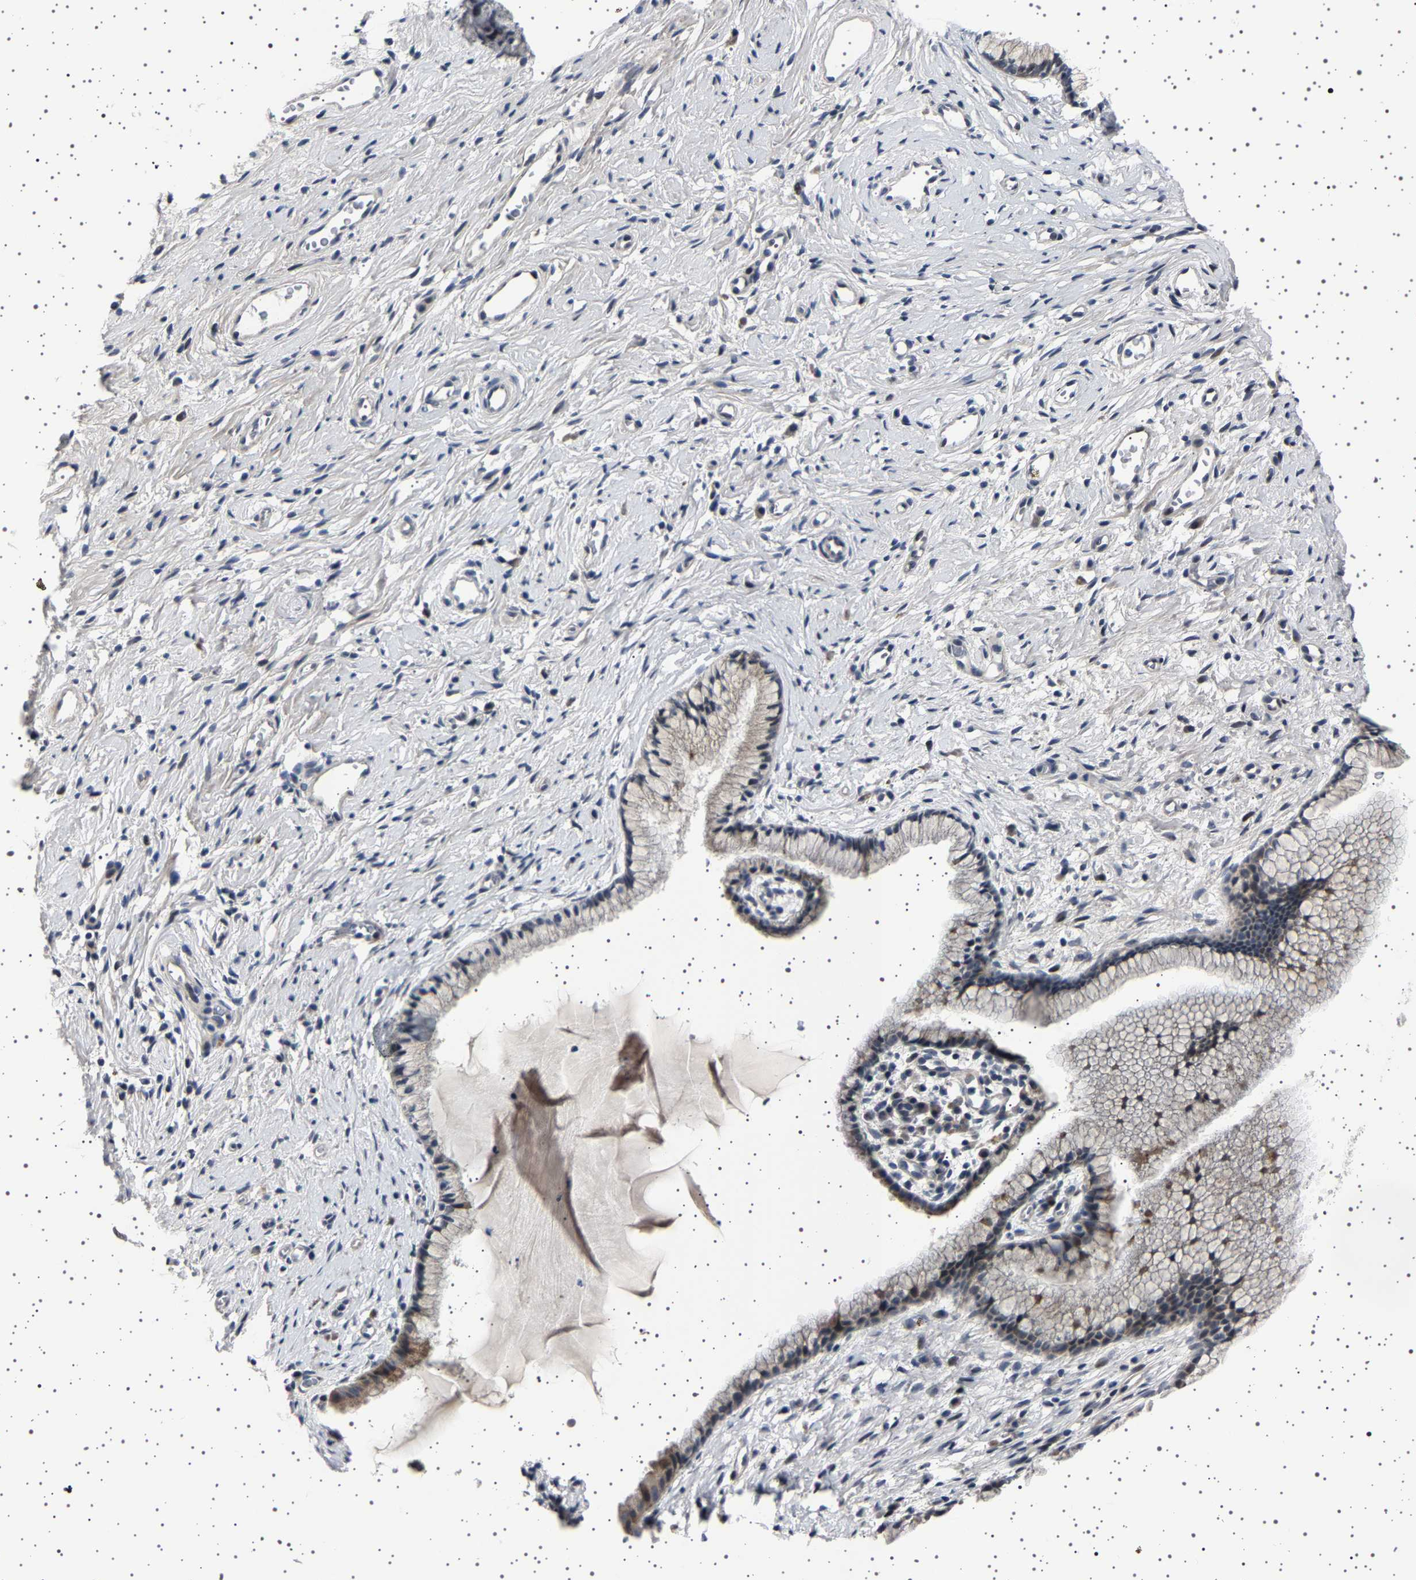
{"staining": {"intensity": "weak", "quantity": "<25%", "location": "cytoplasmic/membranous"}, "tissue": "cervix", "cell_type": "Glandular cells", "image_type": "normal", "snomed": [{"axis": "morphology", "description": "Normal tissue, NOS"}, {"axis": "topography", "description": "Cervix"}], "caption": "Glandular cells are negative for brown protein staining in normal cervix. (Stains: DAB IHC with hematoxylin counter stain, Microscopy: brightfield microscopy at high magnification).", "gene": "PAK5", "patient": {"sex": "female", "age": 77}}